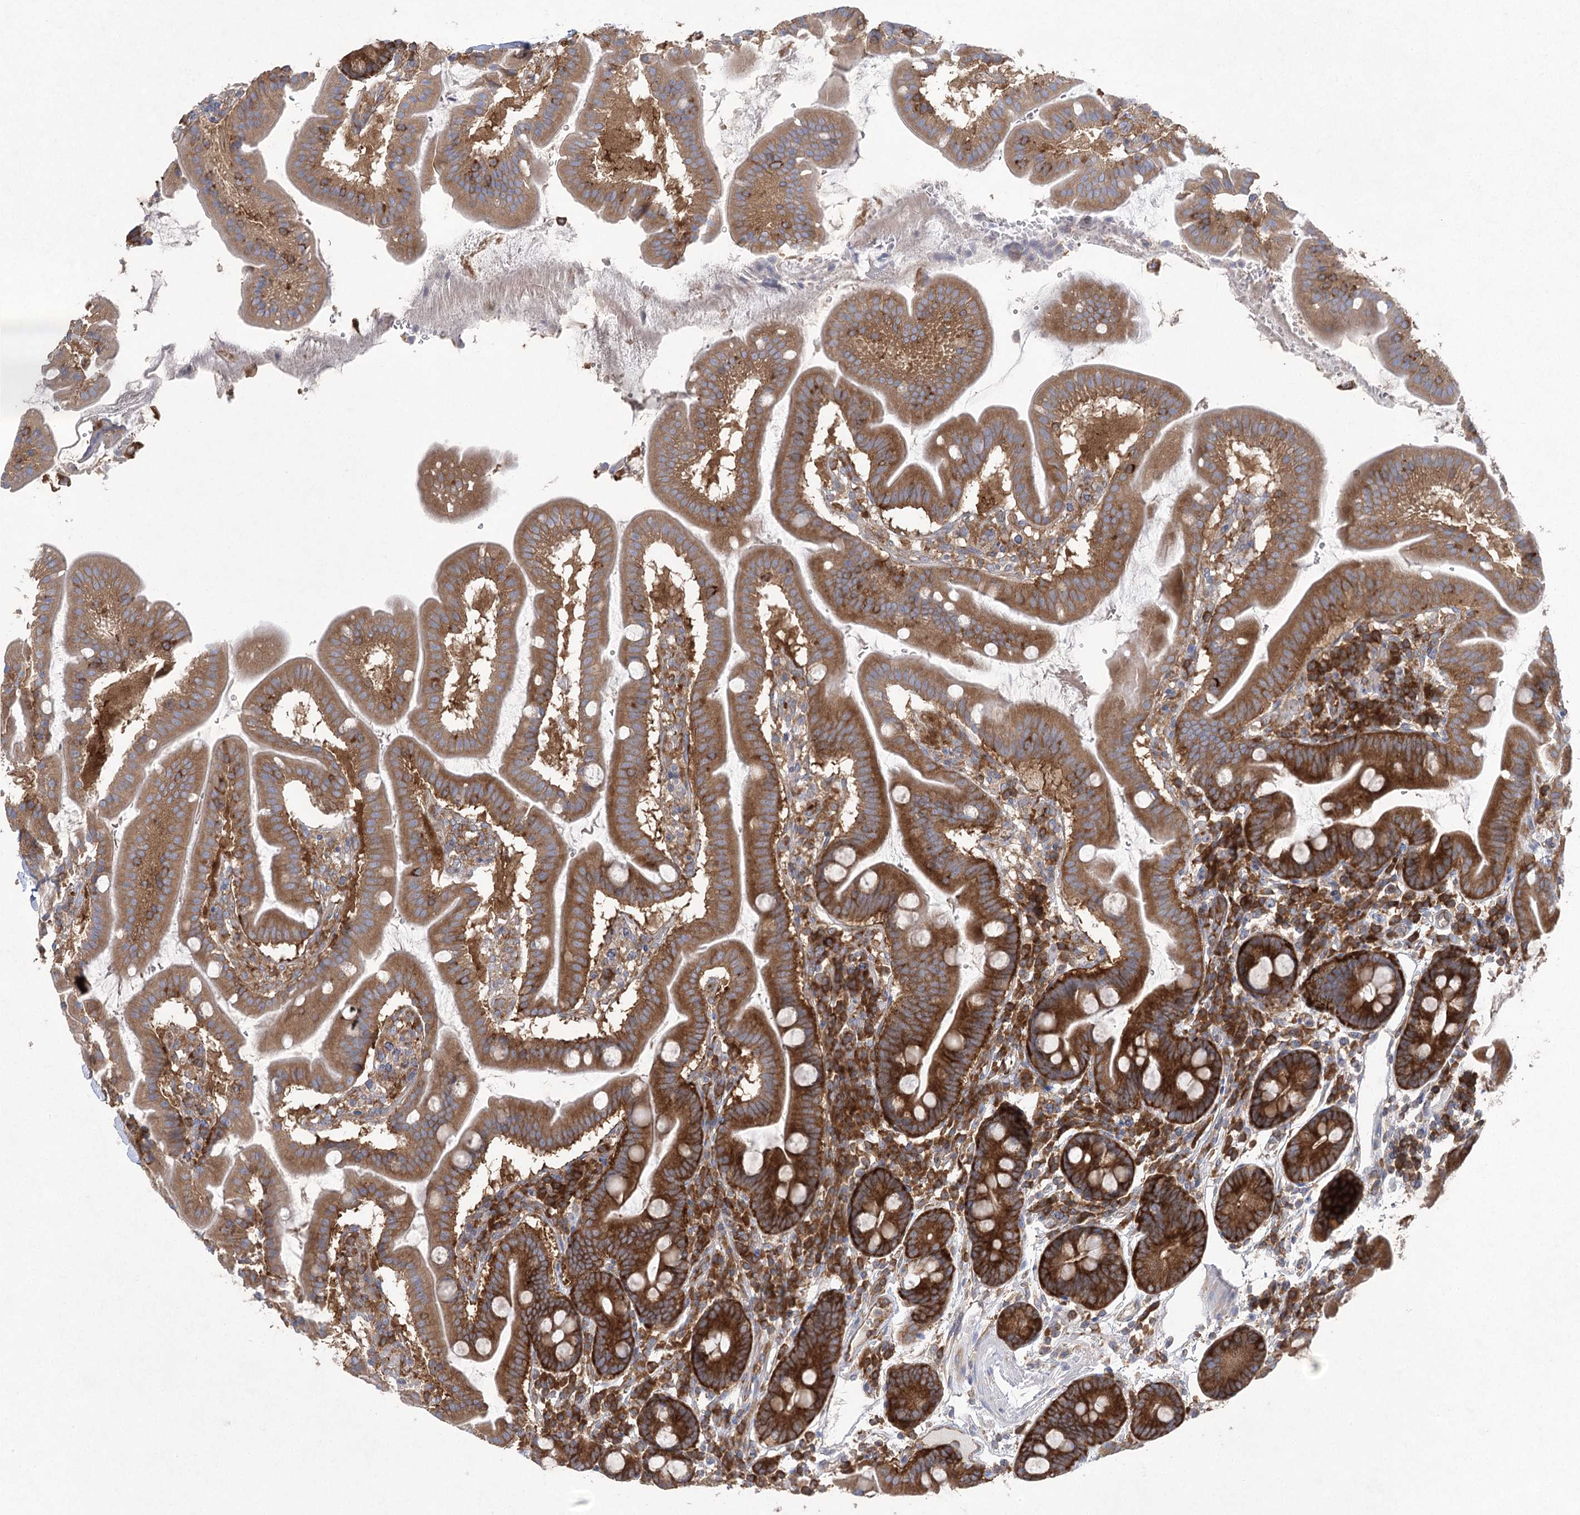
{"staining": {"intensity": "strong", "quantity": ">75%", "location": "cytoplasmic/membranous"}, "tissue": "duodenum", "cell_type": "Glandular cells", "image_type": "normal", "snomed": [{"axis": "morphology", "description": "Normal tissue, NOS"}, {"axis": "morphology", "description": "Adenocarcinoma, NOS"}, {"axis": "topography", "description": "Pancreas"}, {"axis": "topography", "description": "Duodenum"}], "caption": "Duodenum stained with immunohistochemistry (IHC) displays strong cytoplasmic/membranous positivity in about >75% of glandular cells.", "gene": "EIF3A", "patient": {"sex": "male", "age": 50}}